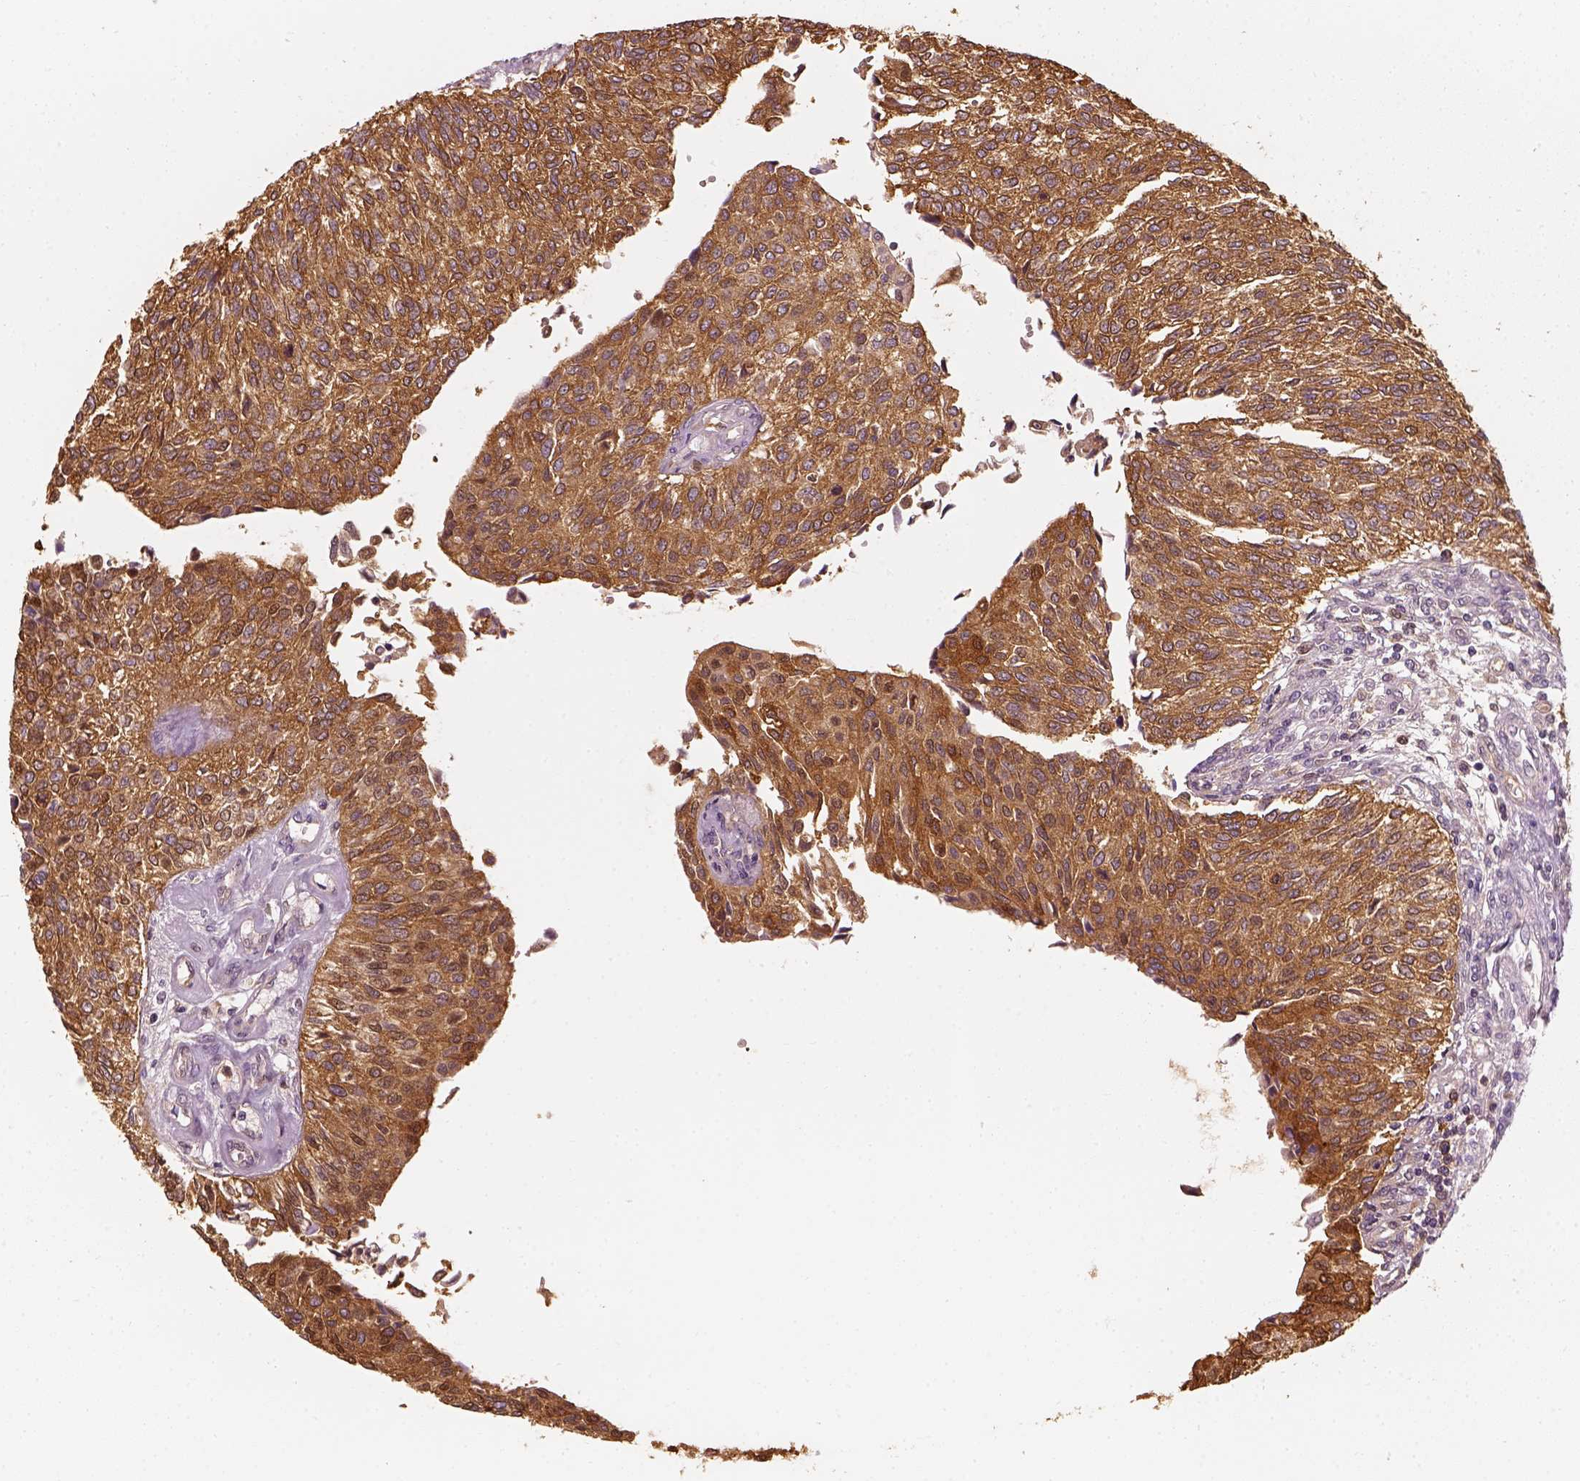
{"staining": {"intensity": "strong", "quantity": ">75%", "location": "cytoplasmic/membranous"}, "tissue": "urothelial cancer", "cell_type": "Tumor cells", "image_type": "cancer", "snomed": [{"axis": "morphology", "description": "Urothelial carcinoma, NOS"}, {"axis": "topography", "description": "Urinary bladder"}], "caption": "A brown stain labels strong cytoplasmic/membranous expression of a protein in transitional cell carcinoma tumor cells.", "gene": "SQSTM1", "patient": {"sex": "male", "age": 55}}